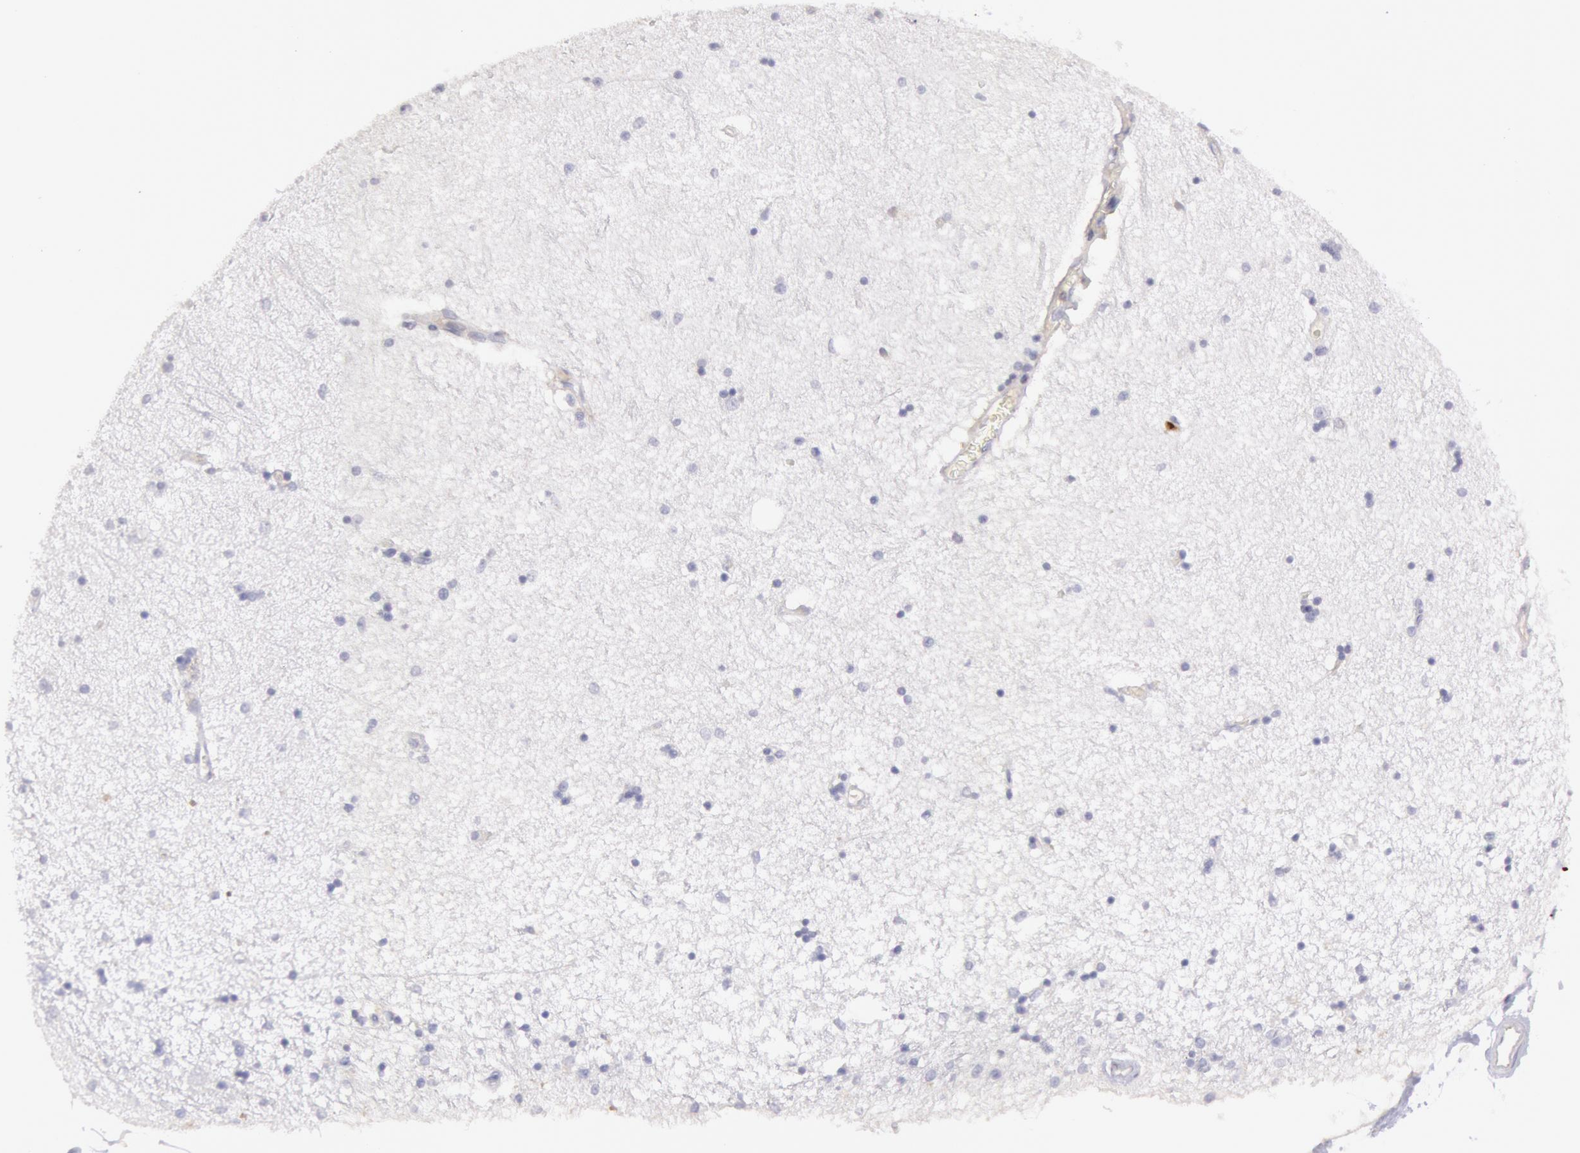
{"staining": {"intensity": "negative", "quantity": "none", "location": "none"}, "tissue": "hippocampus", "cell_type": "Glial cells", "image_type": "normal", "snomed": [{"axis": "morphology", "description": "Normal tissue, NOS"}, {"axis": "topography", "description": "Hippocampus"}], "caption": "High magnification brightfield microscopy of unremarkable hippocampus stained with DAB (3,3'-diaminobenzidine) (brown) and counterstained with hematoxylin (blue): glial cells show no significant expression.", "gene": "RAB27A", "patient": {"sex": "female", "age": 54}}